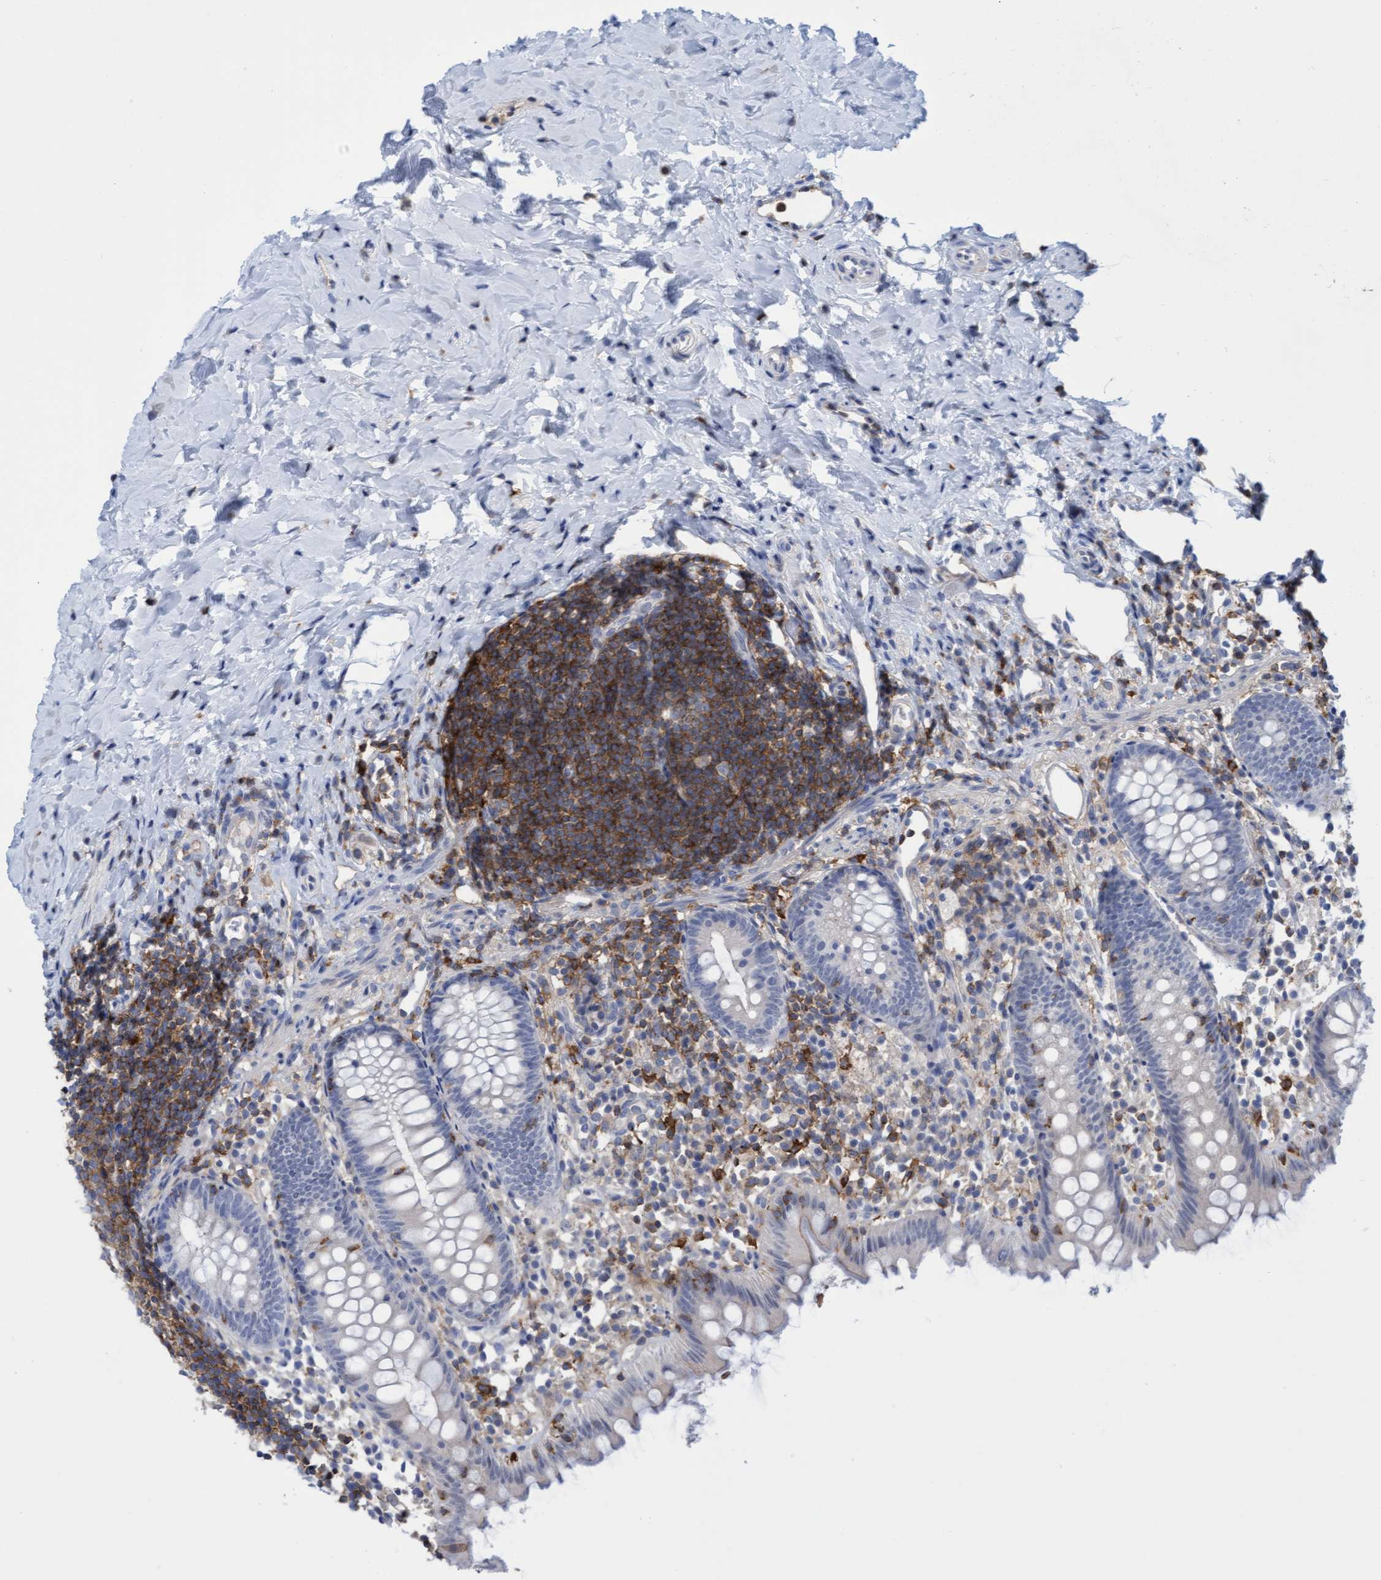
{"staining": {"intensity": "negative", "quantity": "none", "location": "none"}, "tissue": "appendix", "cell_type": "Glandular cells", "image_type": "normal", "snomed": [{"axis": "morphology", "description": "Normal tissue, NOS"}, {"axis": "topography", "description": "Appendix"}], "caption": "The micrograph reveals no staining of glandular cells in benign appendix. (Stains: DAB (3,3'-diaminobenzidine) immunohistochemistry with hematoxylin counter stain, Microscopy: brightfield microscopy at high magnification).", "gene": "FNBP1", "patient": {"sex": "female", "age": 20}}